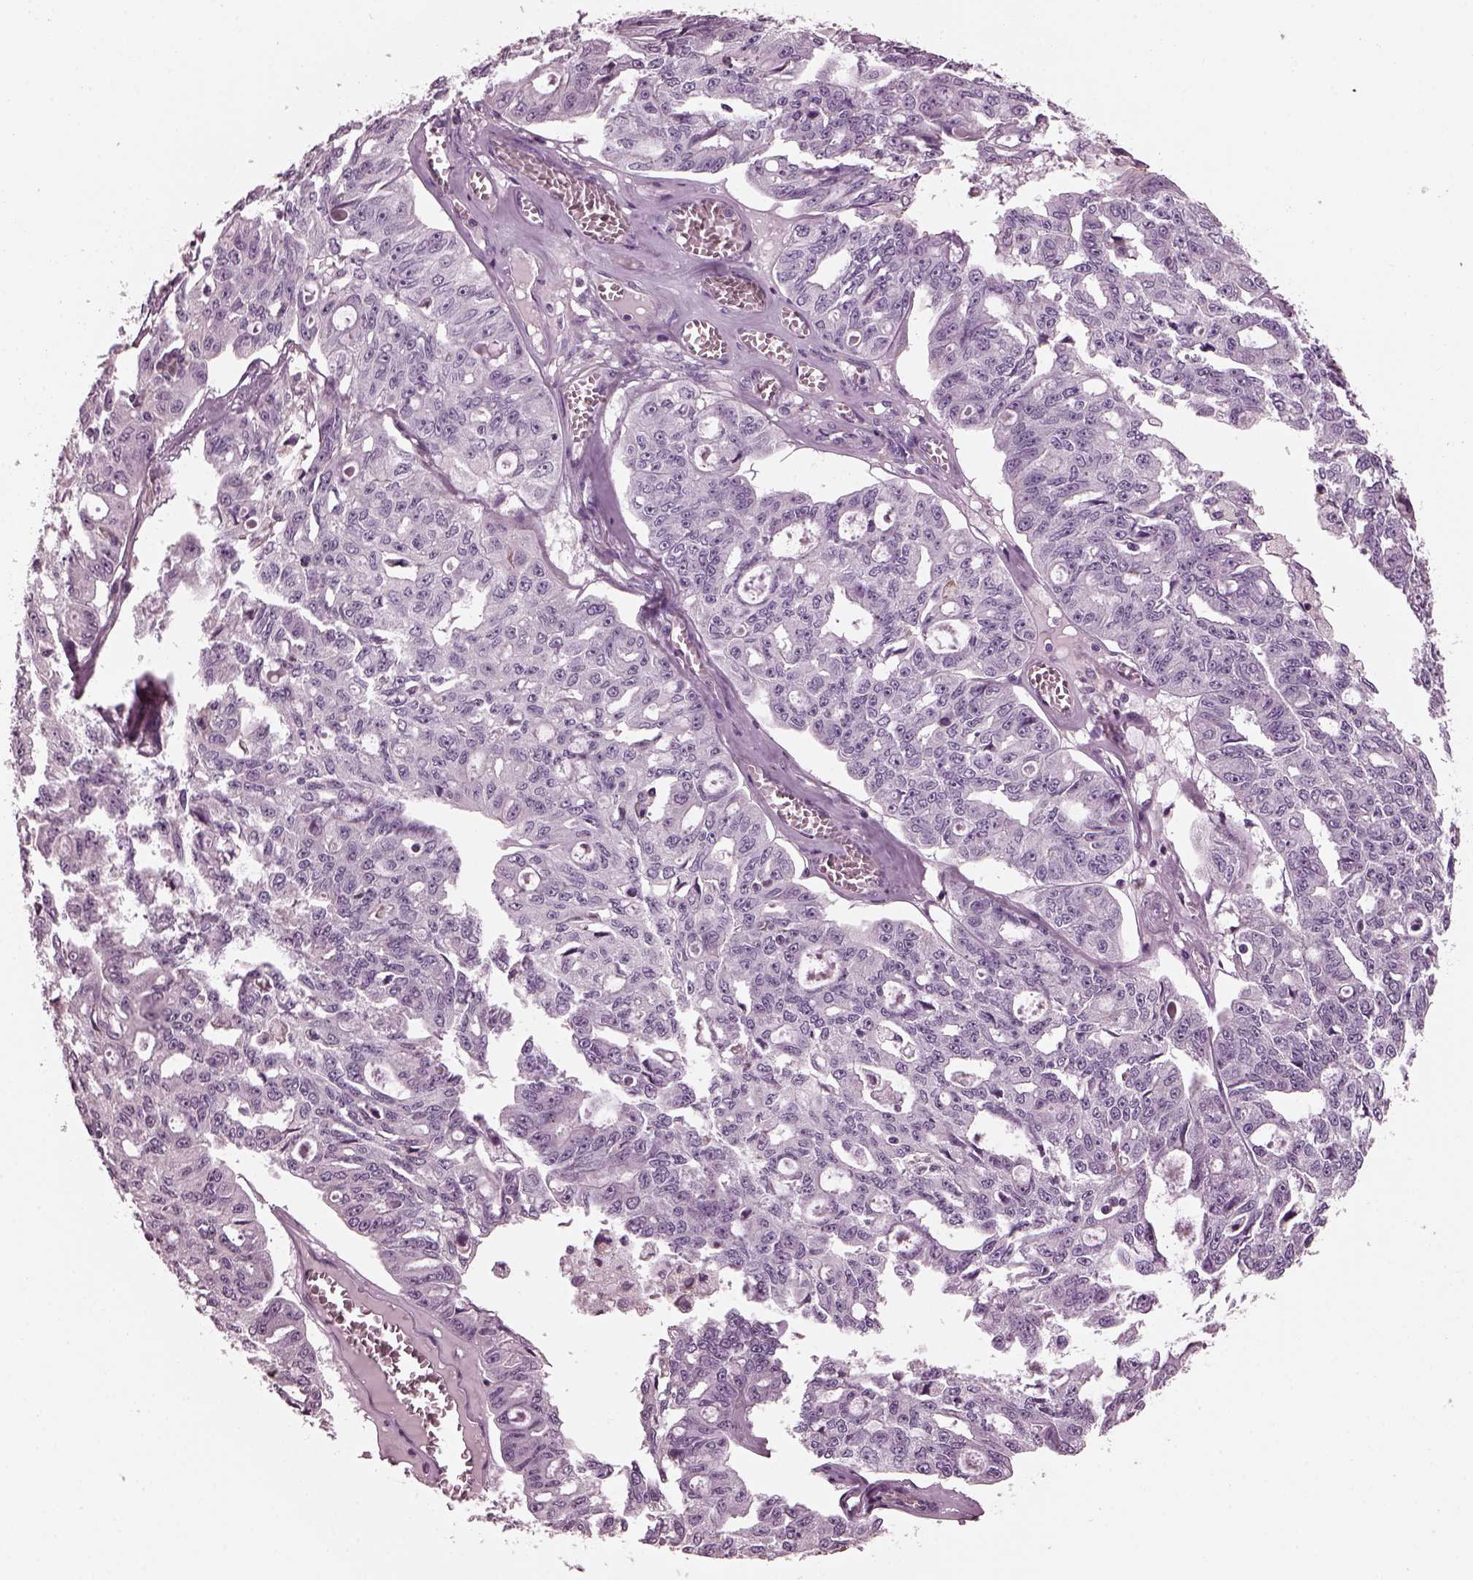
{"staining": {"intensity": "negative", "quantity": "none", "location": "none"}, "tissue": "ovarian cancer", "cell_type": "Tumor cells", "image_type": "cancer", "snomed": [{"axis": "morphology", "description": "Carcinoma, endometroid"}, {"axis": "topography", "description": "Ovary"}], "caption": "High power microscopy histopathology image of an immunohistochemistry image of endometroid carcinoma (ovarian), revealing no significant positivity in tumor cells. (DAB immunohistochemistry visualized using brightfield microscopy, high magnification).", "gene": "GDF11", "patient": {"sex": "female", "age": 65}}